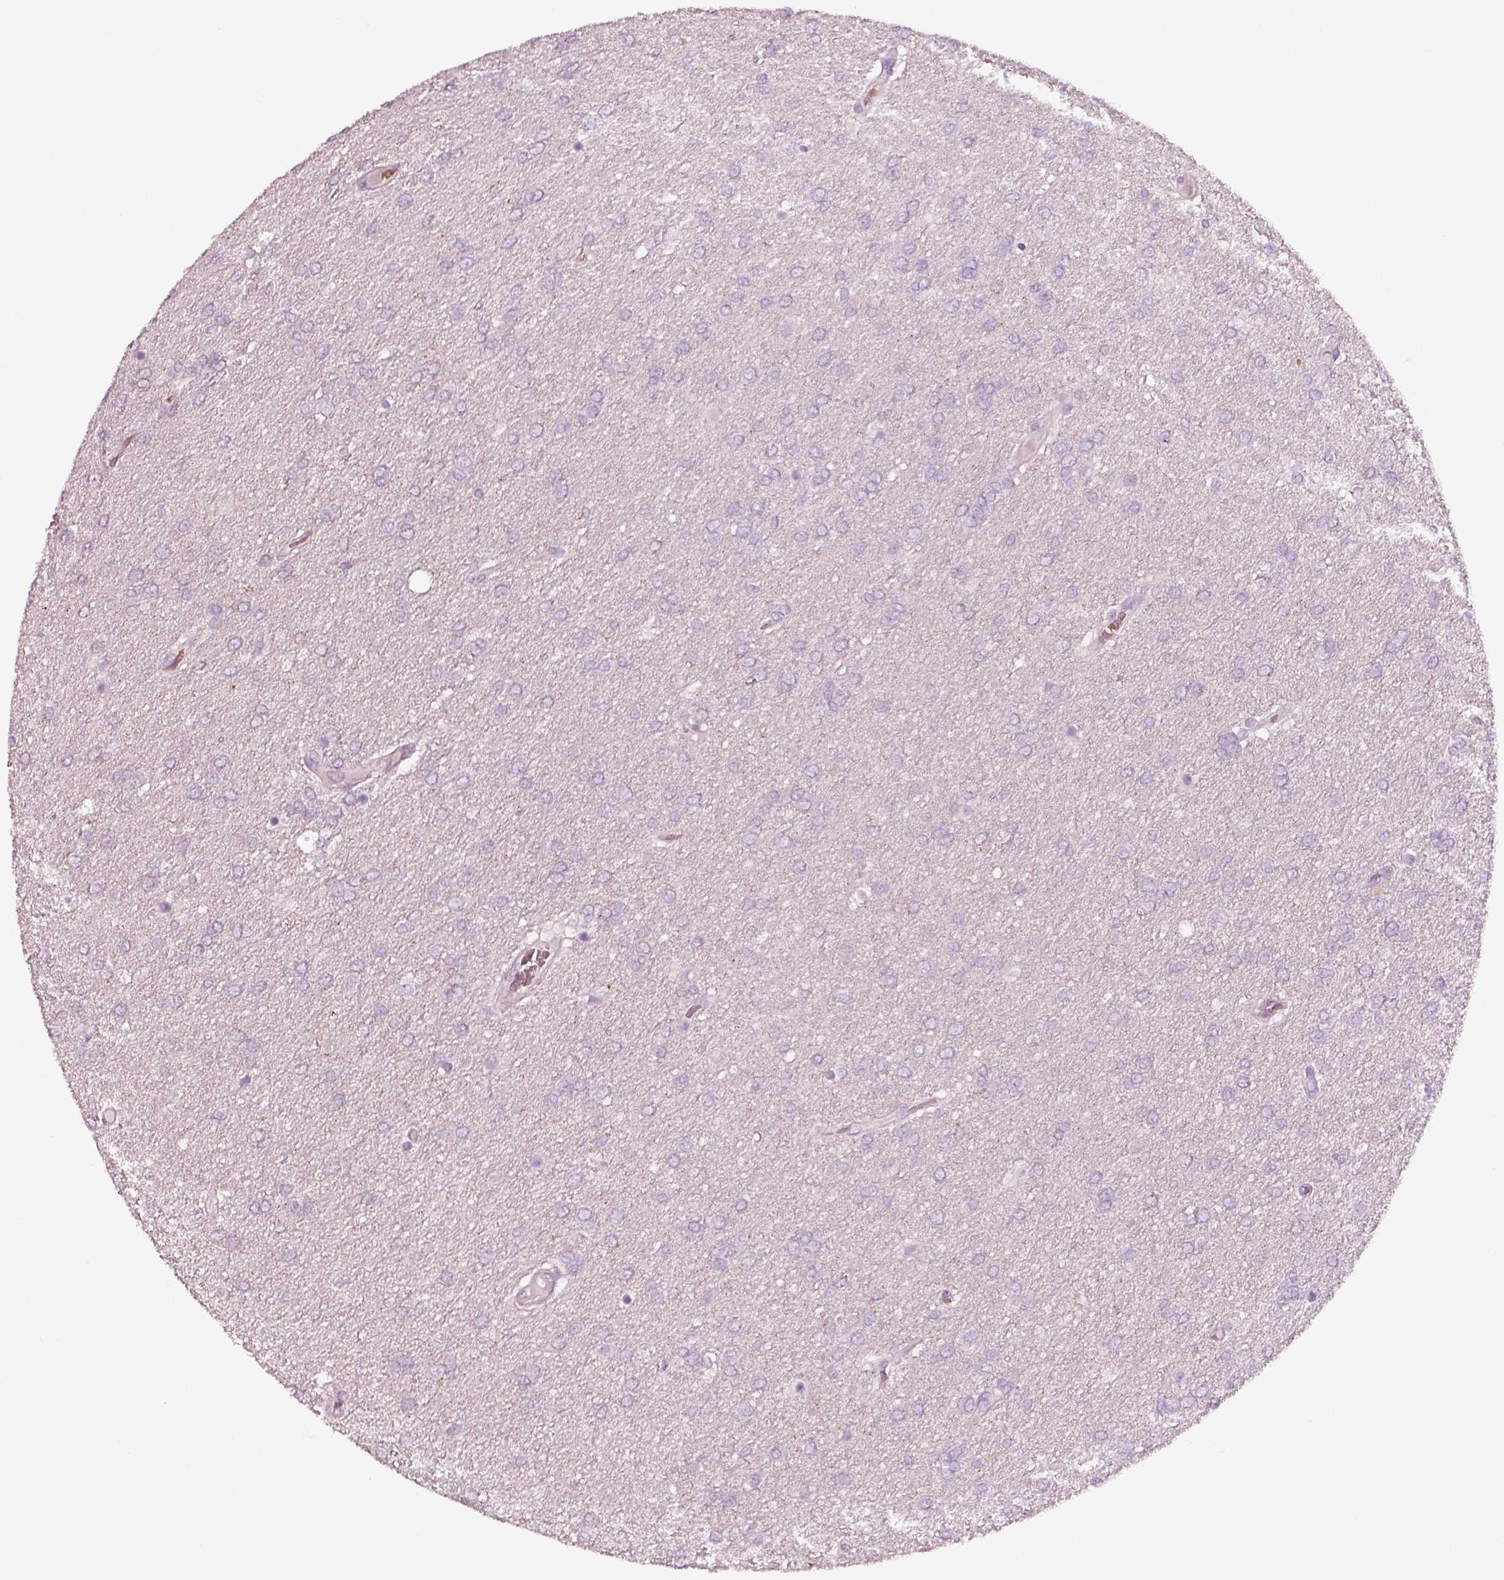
{"staining": {"intensity": "negative", "quantity": "none", "location": "none"}, "tissue": "glioma", "cell_type": "Tumor cells", "image_type": "cancer", "snomed": [{"axis": "morphology", "description": "Glioma, malignant, High grade"}, {"axis": "topography", "description": "Brain"}], "caption": "This micrograph is of glioma stained with immunohistochemistry to label a protein in brown with the nuclei are counter-stained blue. There is no expression in tumor cells.", "gene": "ELSPBP1", "patient": {"sex": "female", "age": 61}}